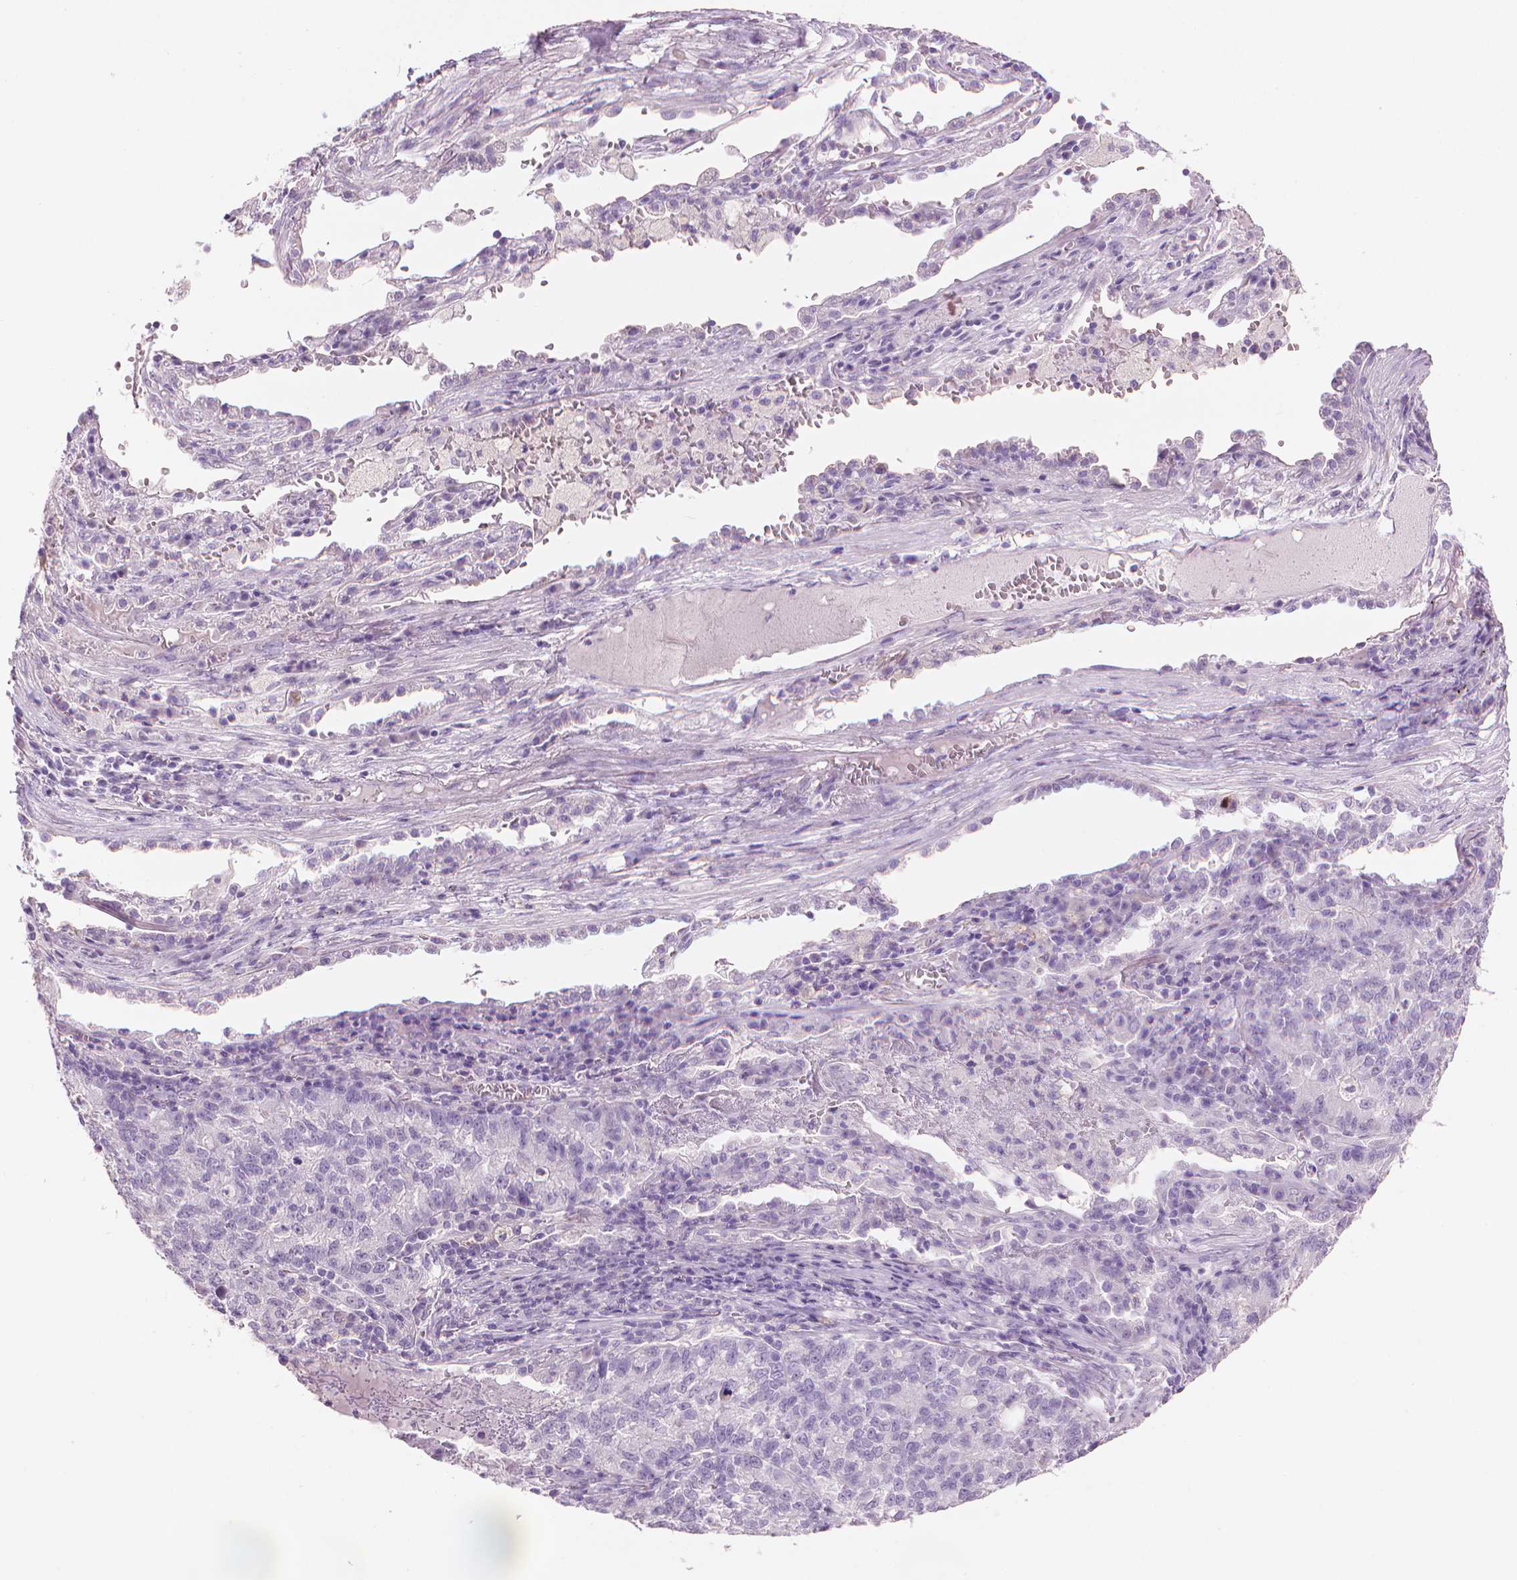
{"staining": {"intensity": "negative", "quantity": "none", "location": "none"}, "tissue": "lung cancer", "cell_type": "Tumor cells", "image_type": "cancer", "snomed": [{"axis": "morphology", "description": "Adenocarcinoma, NOS"}, {"axis": "topography", "description": "Lung"}], "caption": "Immunohistochemistry (IHC) of lung cancer (adenocarcinoma) displays no staining in tumor cells.", "gene": "MLANA", "patient": {"sex": "male", "age": 57}}